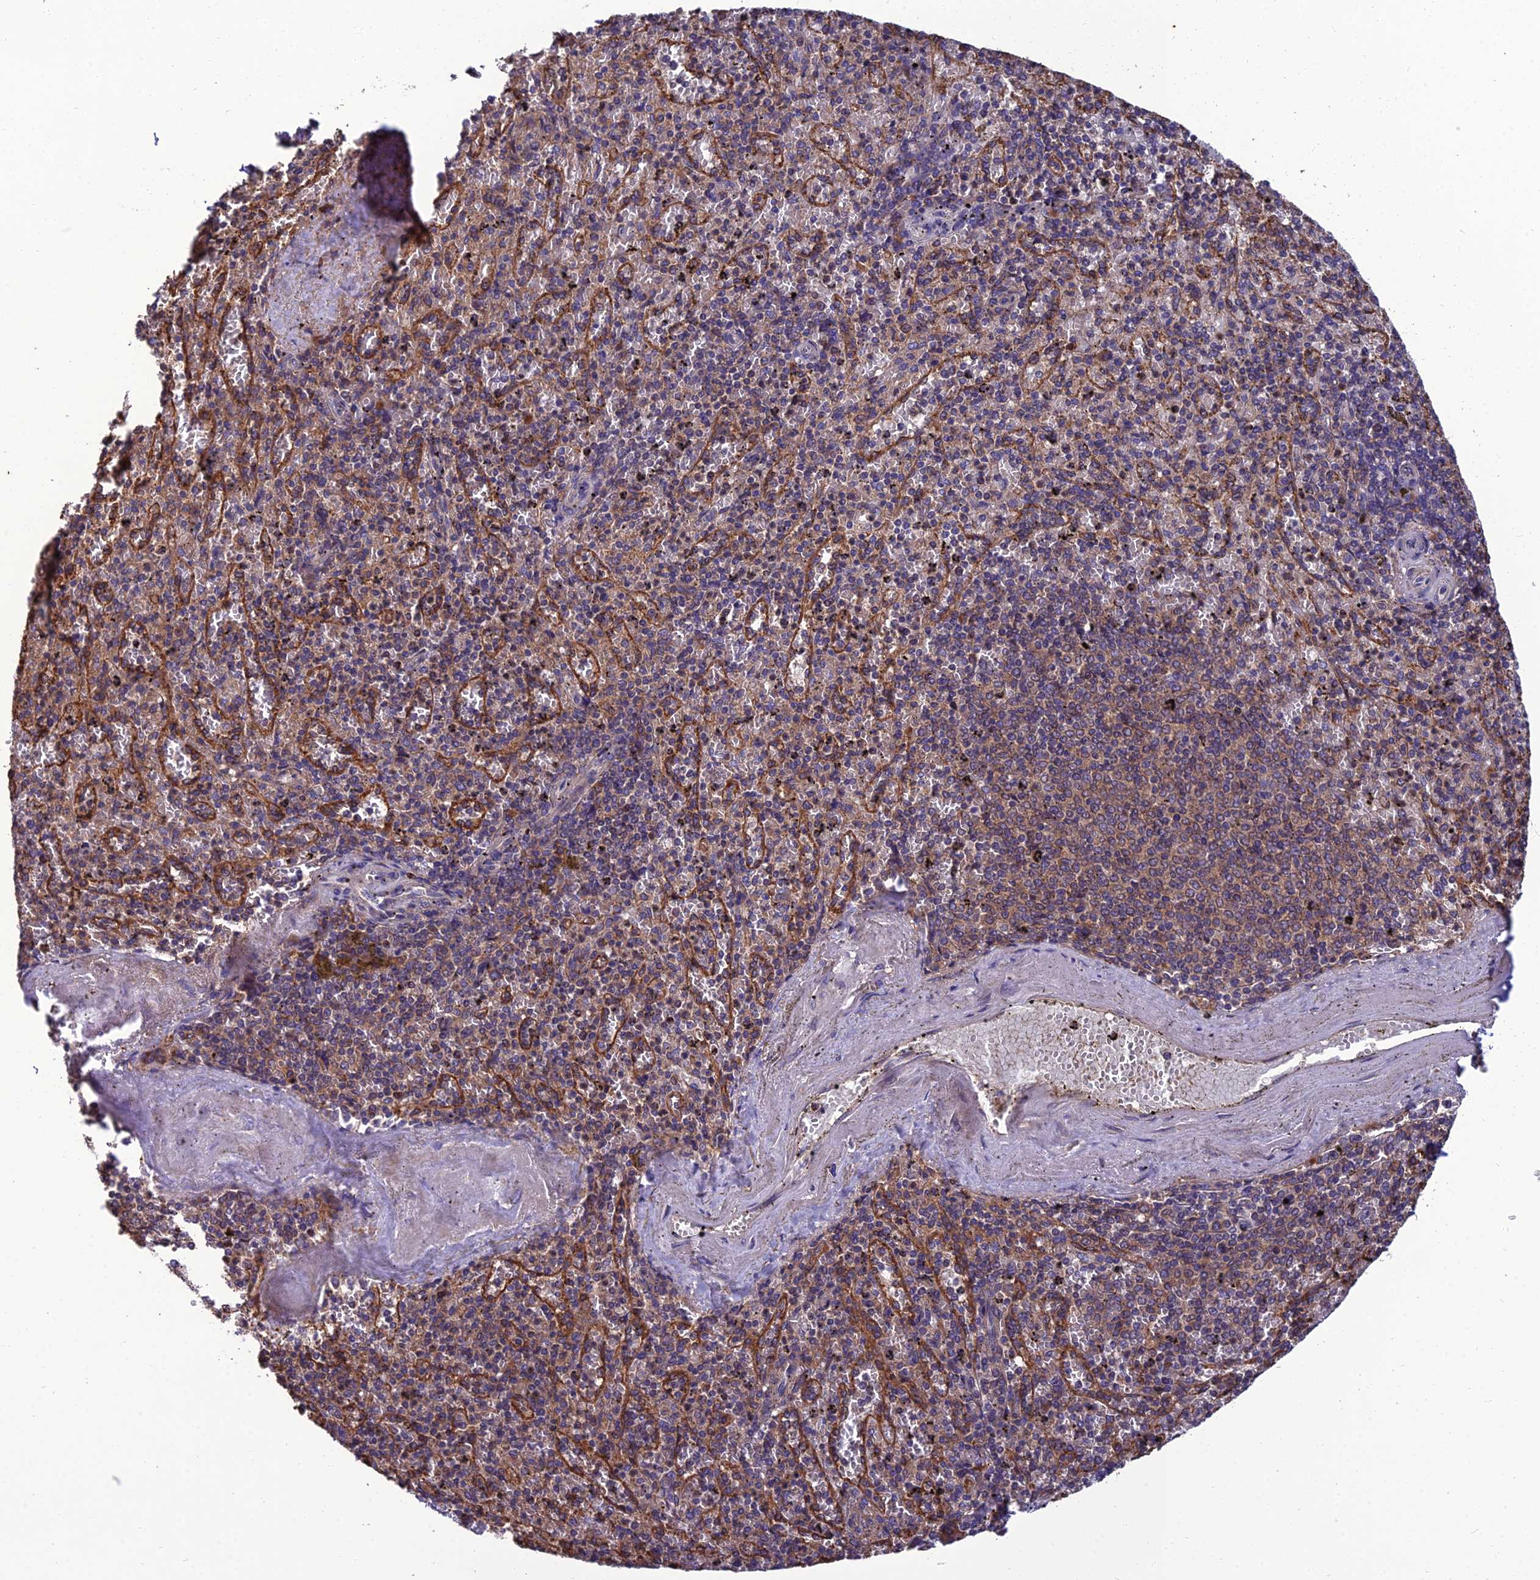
{"staining": {"intensity": "weak", "quantity": "<25%", "location": "cytoplasmic/membranous"}, "tissue": "spleen", "cell_type": "Cells in red pulp", "image_type": "normal", "snomed": [{"axis": "morphology", "description": "Normal tissue, NOS"}, {"axis": "topography", "description": "Spleen"}], "caption": "IHC micrograph of normal spleen: spleen stained with DAB exhibits no significant protein expression in cells in red pulp.", "gene": "UMAD1", "patient": {"sex": "male", "age": 82}}